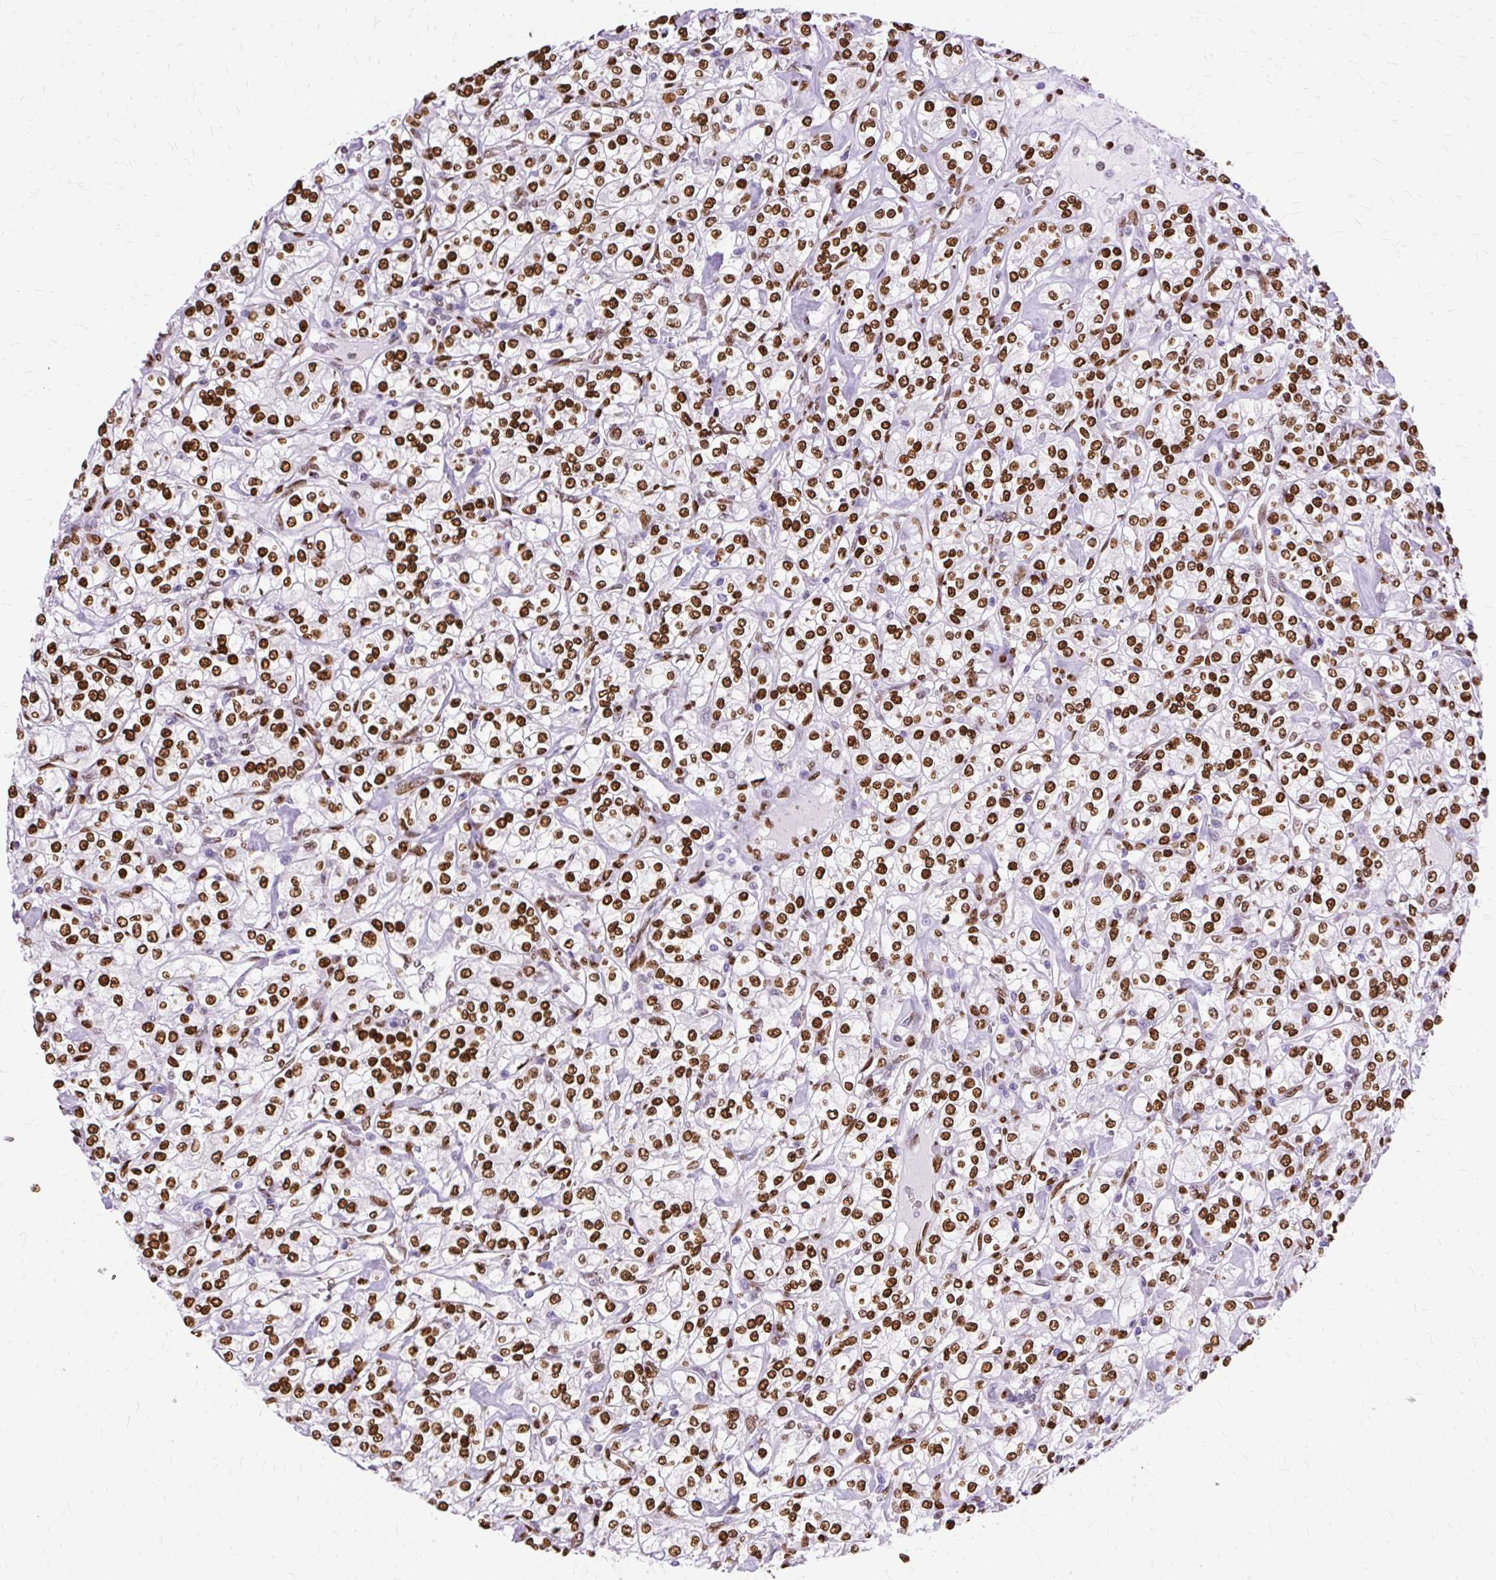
{"staining": {"intensity": "strong", "quantity": ">75%", "location": "nuclear"}, "tissue": "renal cancer", "cell_type": "Tumor cells", "image_type": "cancer", "snomed": [{"axis": "morphology", "description": "Adenocarcinoma, NOS"}, {"axis": "topography", "description": "Kidney"}], "caption": "Immunohistochemistry of human renal adenocarcinoma demonstrates high levels of strong nuclear staining in approximately >75% of tumor cells.", "gene": "TMEM184C", "patient": {"sex": "male", "age": 77}}